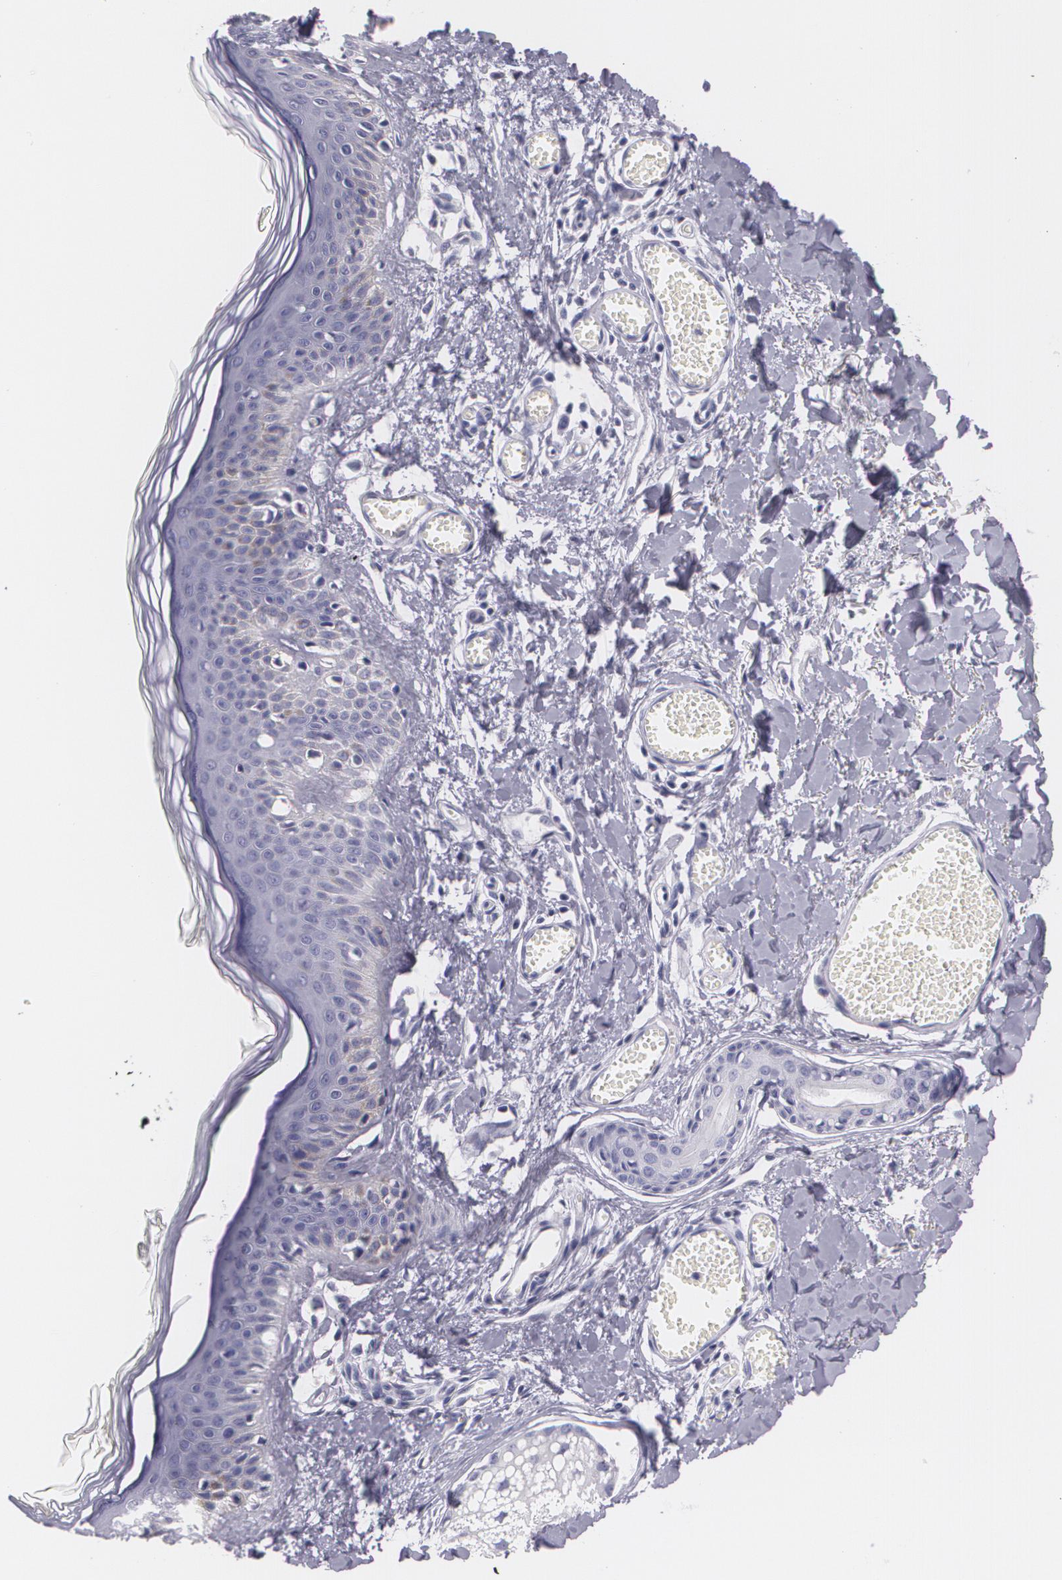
{"staining": {"intensity": "negative", "quantity": "none", "location": "none"}, "tissue": "skin", "cell_type": "Fibroblasts", "image_type": "normal", "snomed": [{"axis": "morphology", "description": "Normal tissue, NOS"}, {"axis": "morphology", "description": "Sarcoma, NOS"}, {"axis": "topography", "description": "Skin"}, {"axis": "topography", "description": "Soft tissue"}], "caption": "Immunohistochemistry (IHC) histopathology image of normal human skin stained for a protein (brown), which reveals no positivity in fibroblasts.", "gene": "DLG4", "patient": {"sex": "female", "age": 51}}